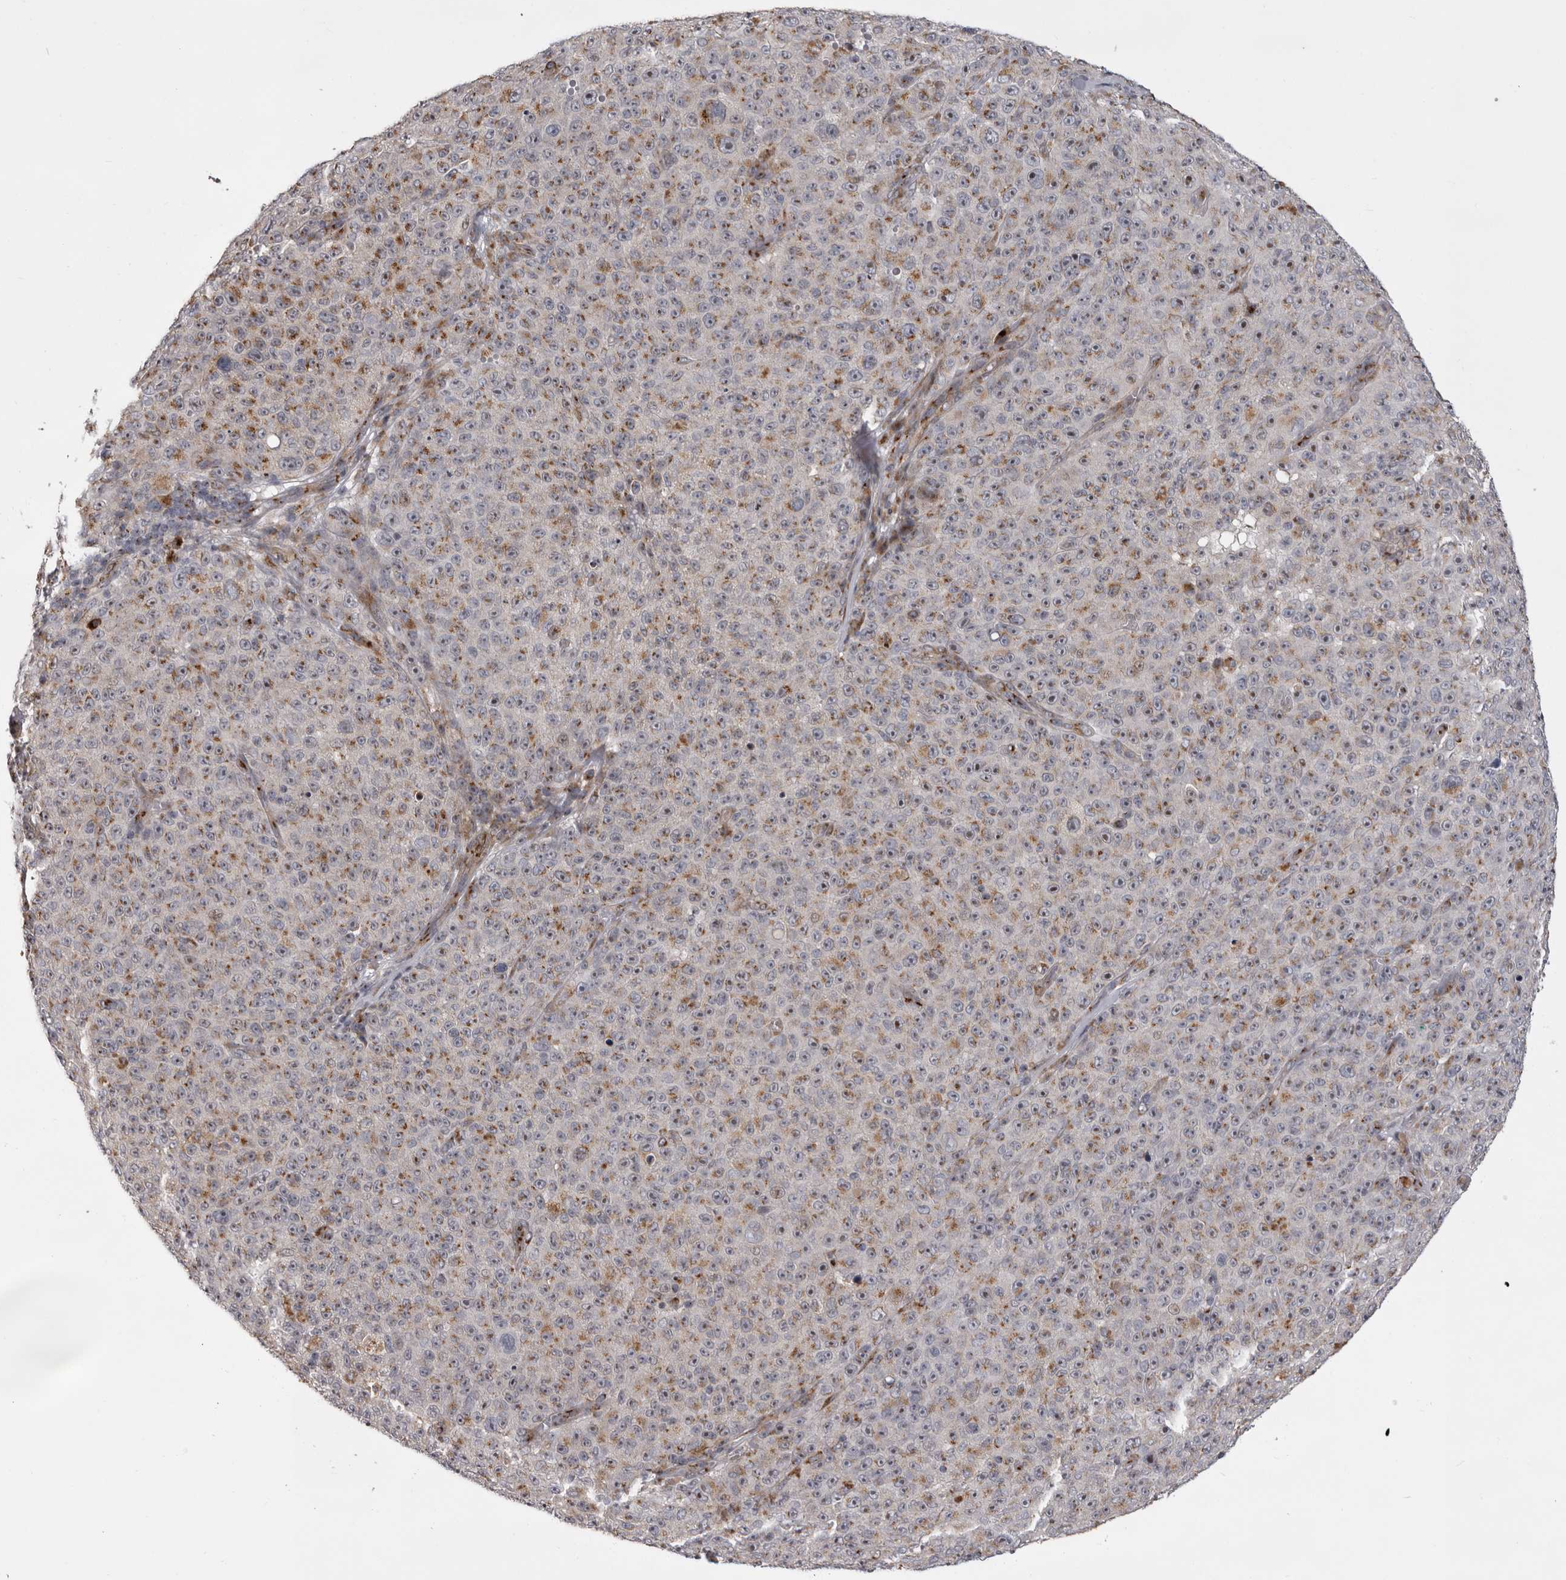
{"staining": {"intensity": "moderate", "quantity": "25%-75%", "location": "cytoplasmic/membranous"}, "tissue": "melanoma", "cell_type": "Tumor cells", "image_type": "cancer", "snomed": [{"axis": "morphology", "description": "Malignant melanoma, NOS"}, {"axis": "topography", "description": "Skin"}], "caption": "Malignant melanoma stained for a protein reveals moderate cytoplasmic/membranous positivity in tumor cells.", "gene": "WDR47", "patient": {"sex": "female", "age": 82}}